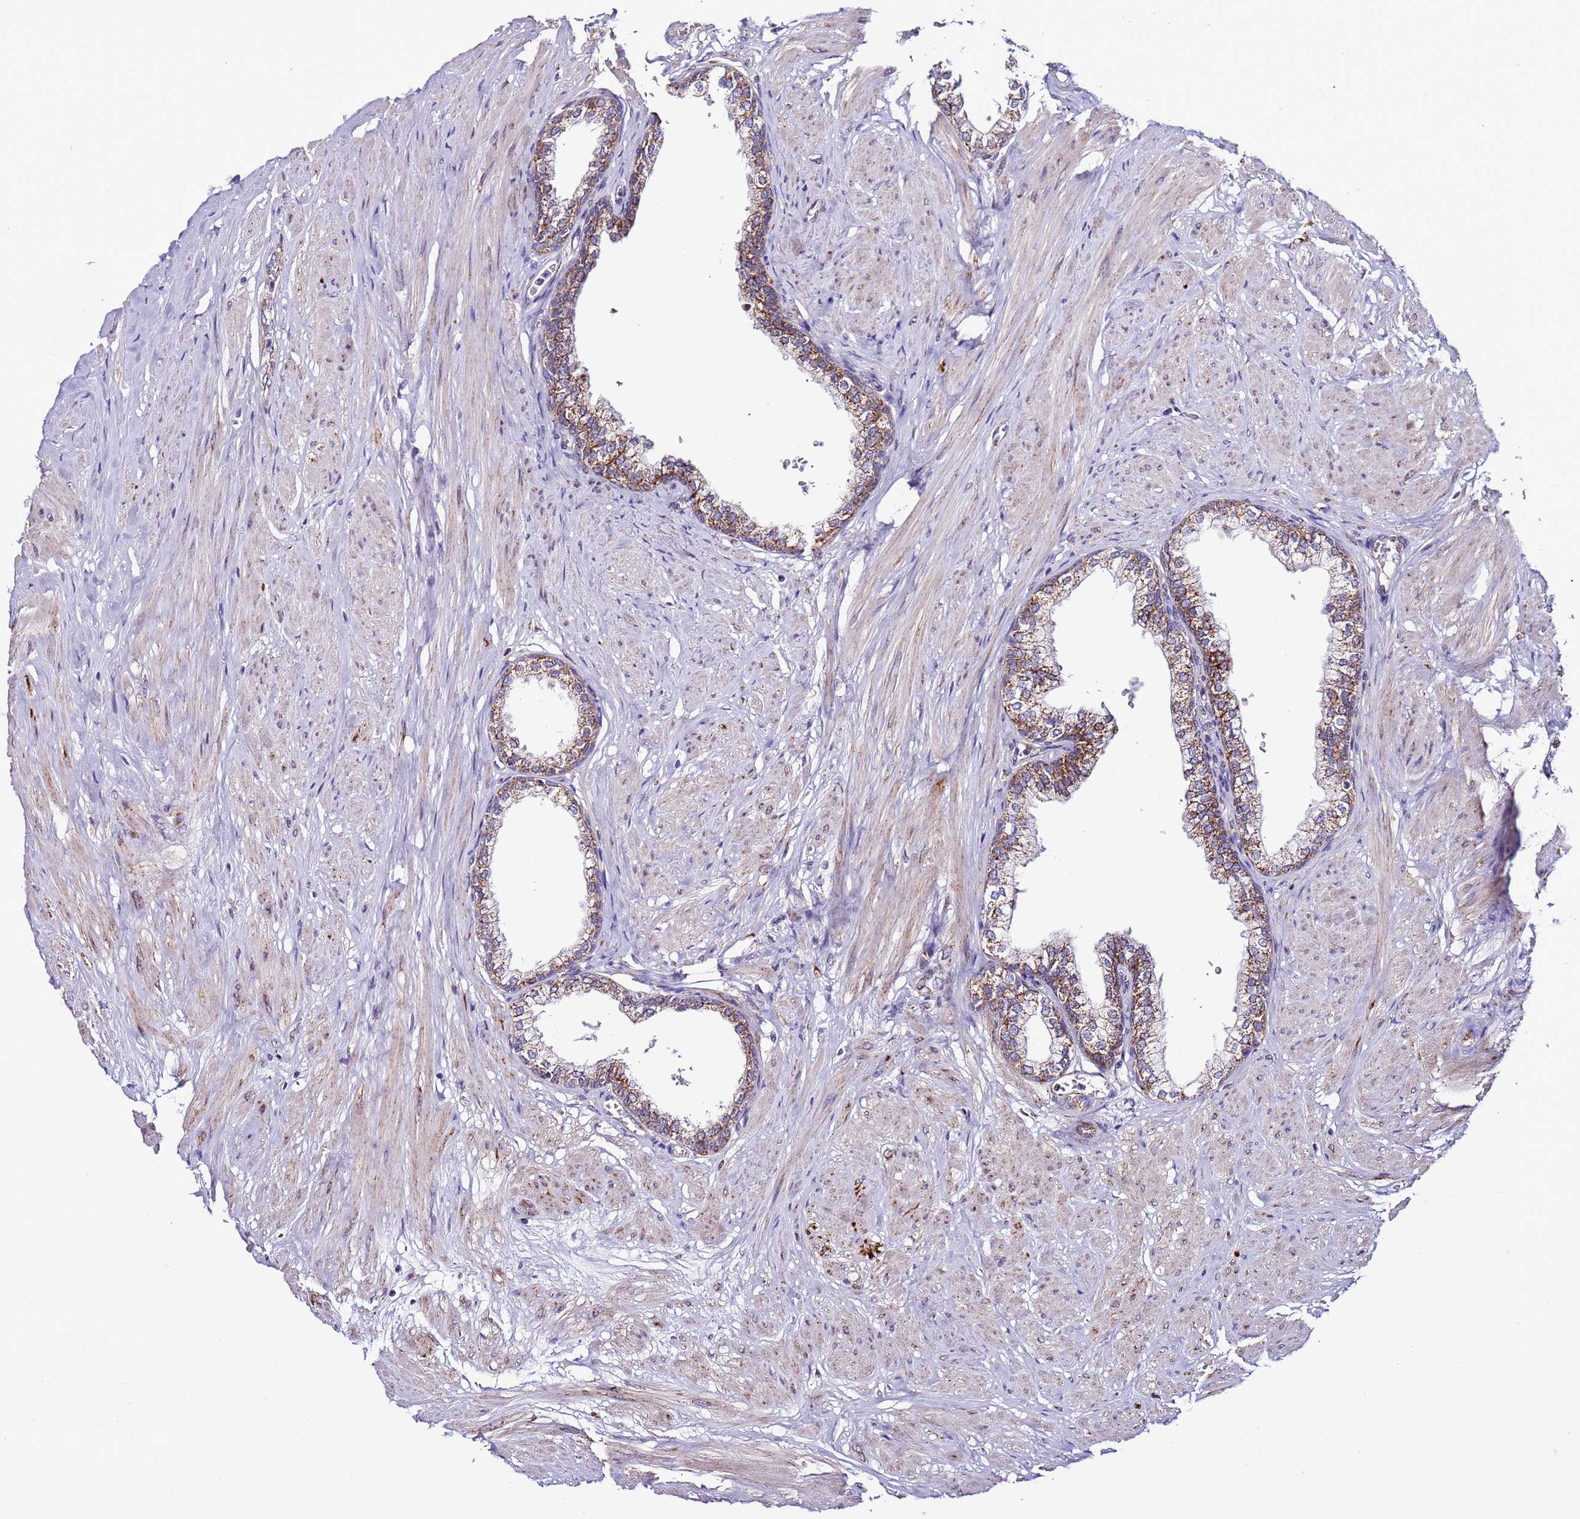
{"staining": {"intensity": "moderate", "quantity": ">75%", "location": "cytoplasmic/membranous"}, "tissue": "prostate", "cell_type": "Glandular cells", "image_type": "normal", "snomed": [{"axis": "morphology", "description": "Normal tissue, NOS"}, {"axis": "morphology", "description": "Urothelial carcinoma, Low grade"}, {"axis": "topography", "description": "Urinary bladder"}, {"axis": "topography", "description": "Prostate"}], "caption": "Immunohistochemistry (IHC) of benign prostate exhibits medium levels of moderate cytoplasmic/membranous staining in approximately >75% of glandular cells.", "gene": "UEVLD", "patient": {"sex": "male", "age": 60}}